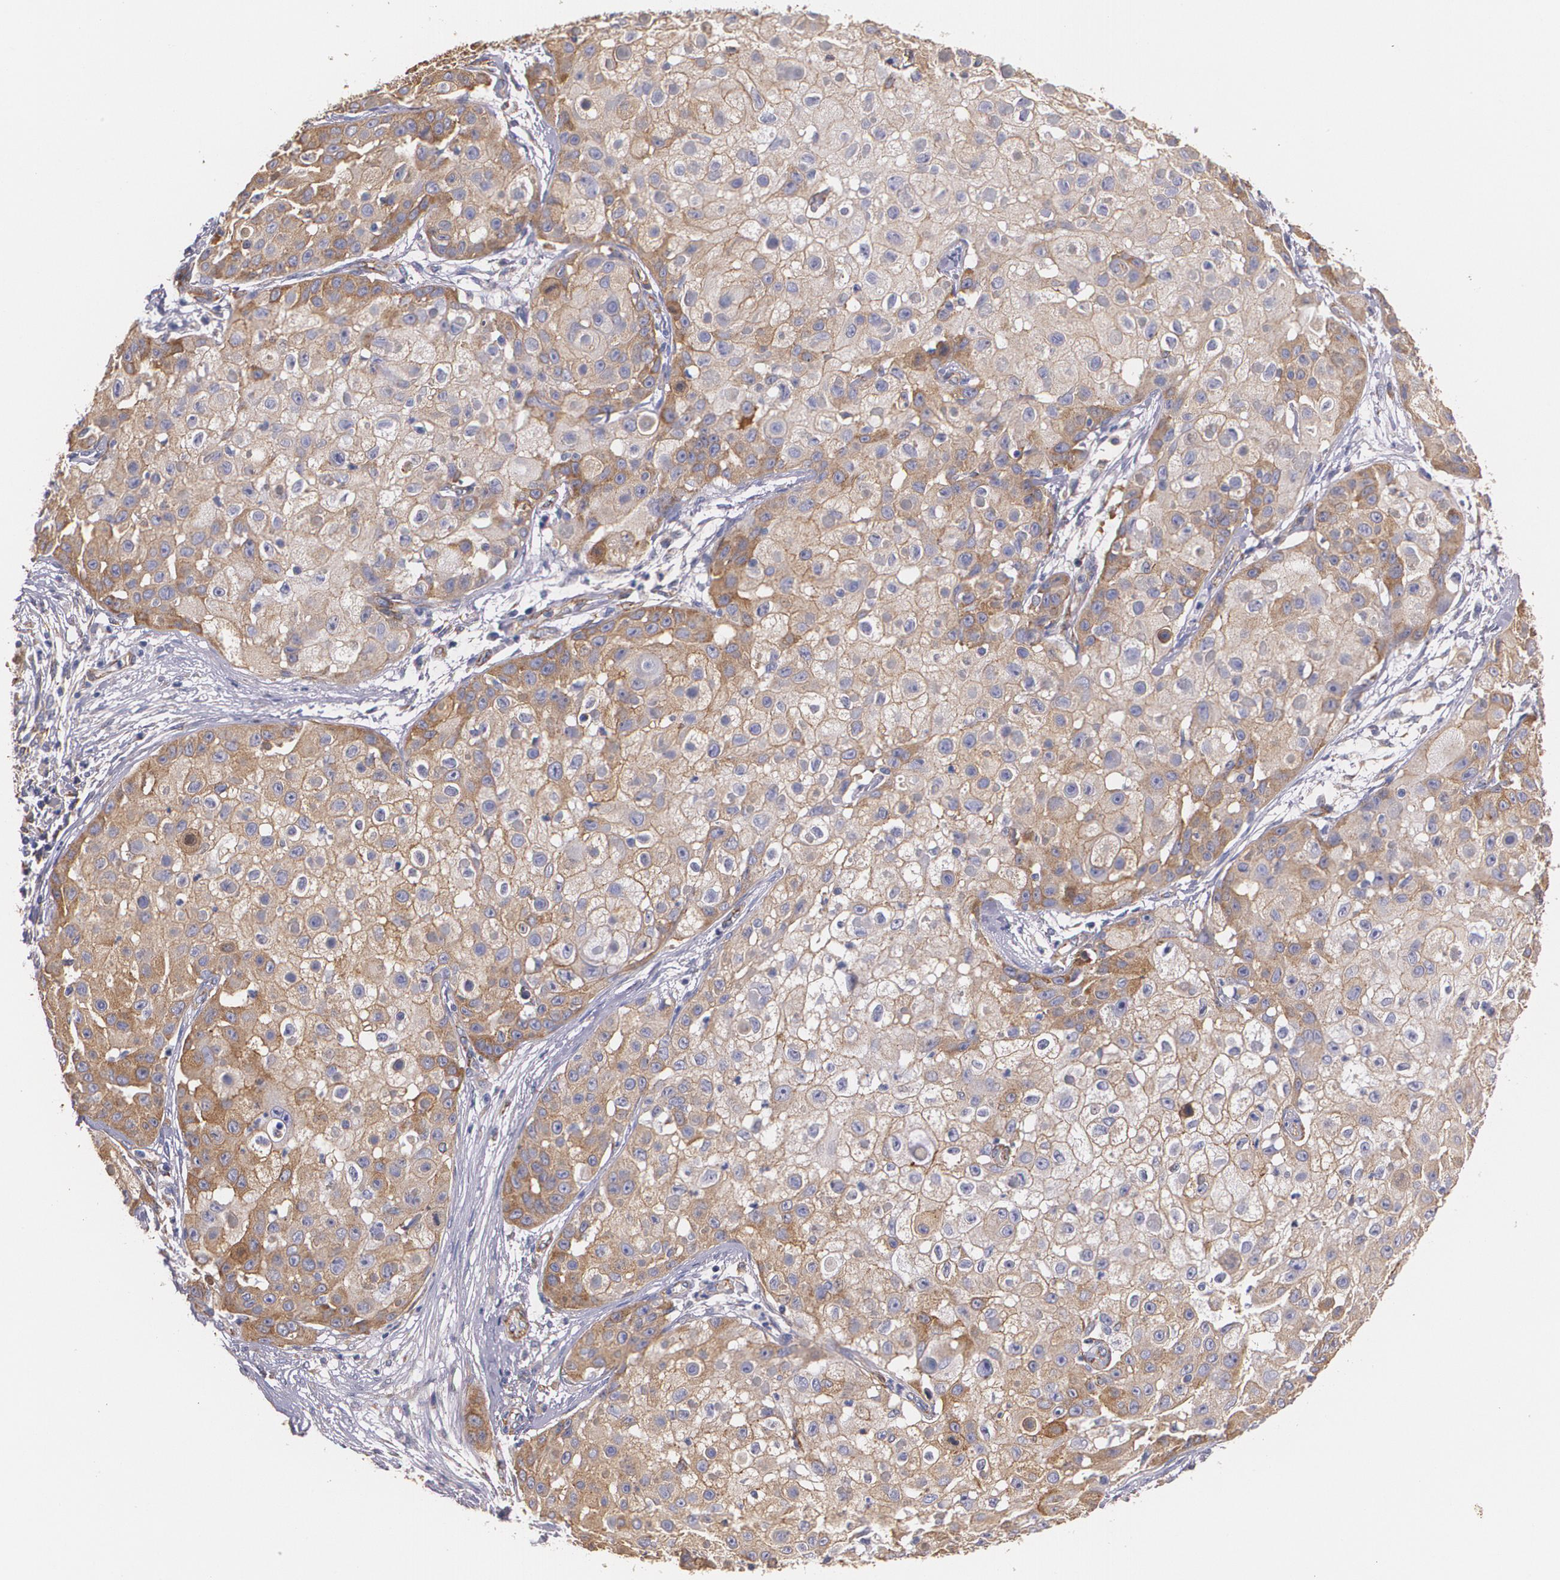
{"staining": {"intensity": "moderate", "quantity": ">75%", "location": "cytoplasmic/membranous"}, "tissue": "skin cancer", "cell_type": "Tumor cells", "image_type": "cancer", "snomed": [{"axis": "morphology", "description": "Squamous cell carcinoma, NOS"}, {"axis": "topography", "description": "Skin"}], "caption": "Immunohistochemical staining of human skin squamous cell carcinoma reveals medium levels of moderate cytoplasmic/membranous protein positivity in approximately >75% of tumor cells.", "gene": "TJP1", "patient": {"sex": "female", "age": 57}}